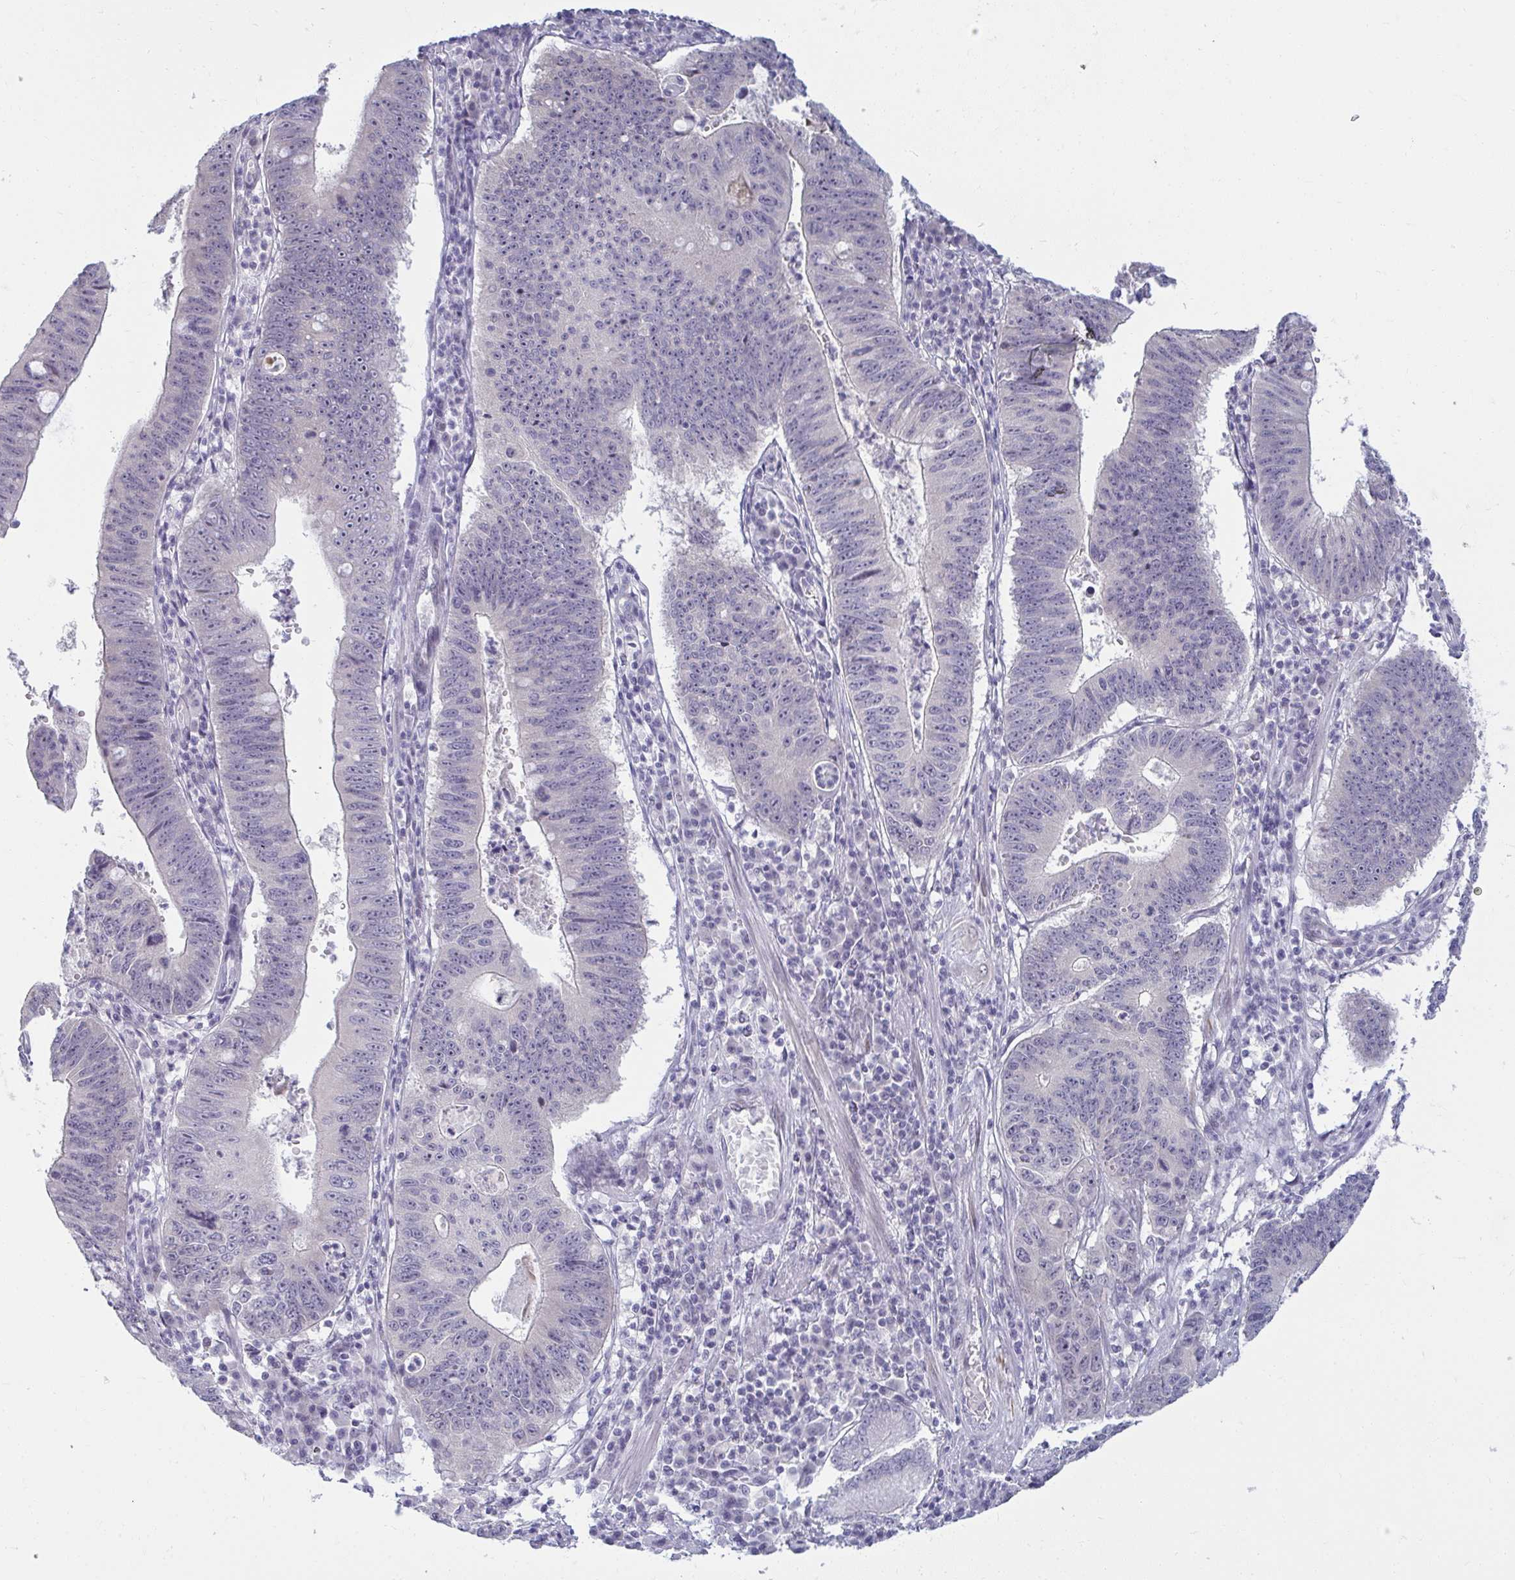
{"staining": {"intensity": "negative", "quantity": "none", "location": "none"}, "tissue": "stomach cancer", "cell_type": "Tumor cells", "image_type": "cancer", "snomed": [{"axis": "morphology", "description": "Adenocarcinoma, NOS"}, {"axis": "topography", "description": "Stomach"}], "caption": "Immunohistochemistry (IHC) photomicrograph of stomach adenocarcinoma stained for a protein (brown), which exhibits no staining in tumor cells.", "gene": "RNASEH1", "patient": {"sex": "male", "age": 59}}